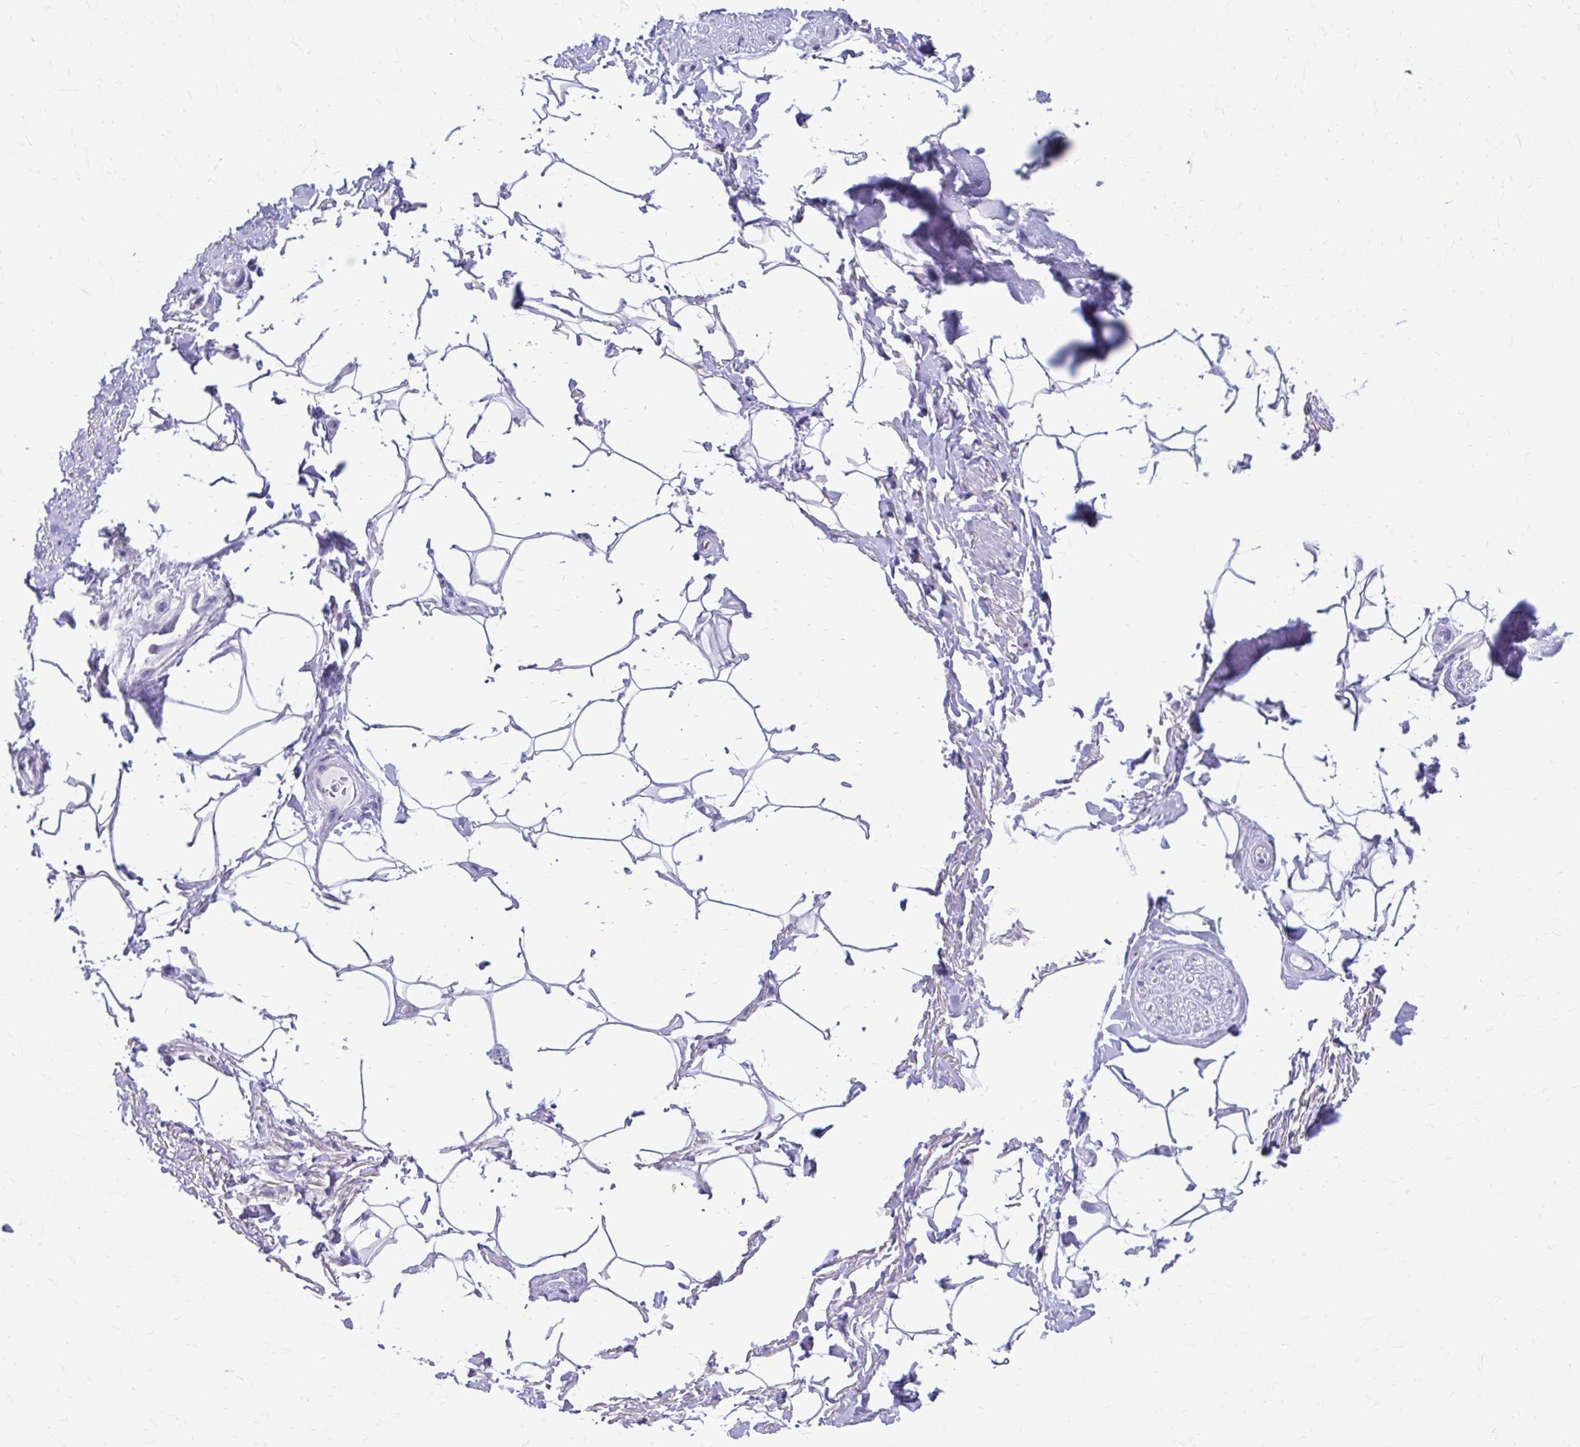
{"staining": {"intensity": "negative", "quantity": "none", "location": "none"}, "tissue": "adipose tissue", "cell_type": "Adipocytes", "image_type": "normal", "snomed": [{"axis": "morphology", "description": "Normal tissue, NOS"}, {"axis": "topography", "description": "Peripheral nerve tissue"}], "caption": "A high-resolution micrograph shows IHC staining of unremarkable adipose tissue, which exhibits no significant positivity in adipocytes.", "gene": "SATL1", "patient": {"sex": "male", "age": 51}}